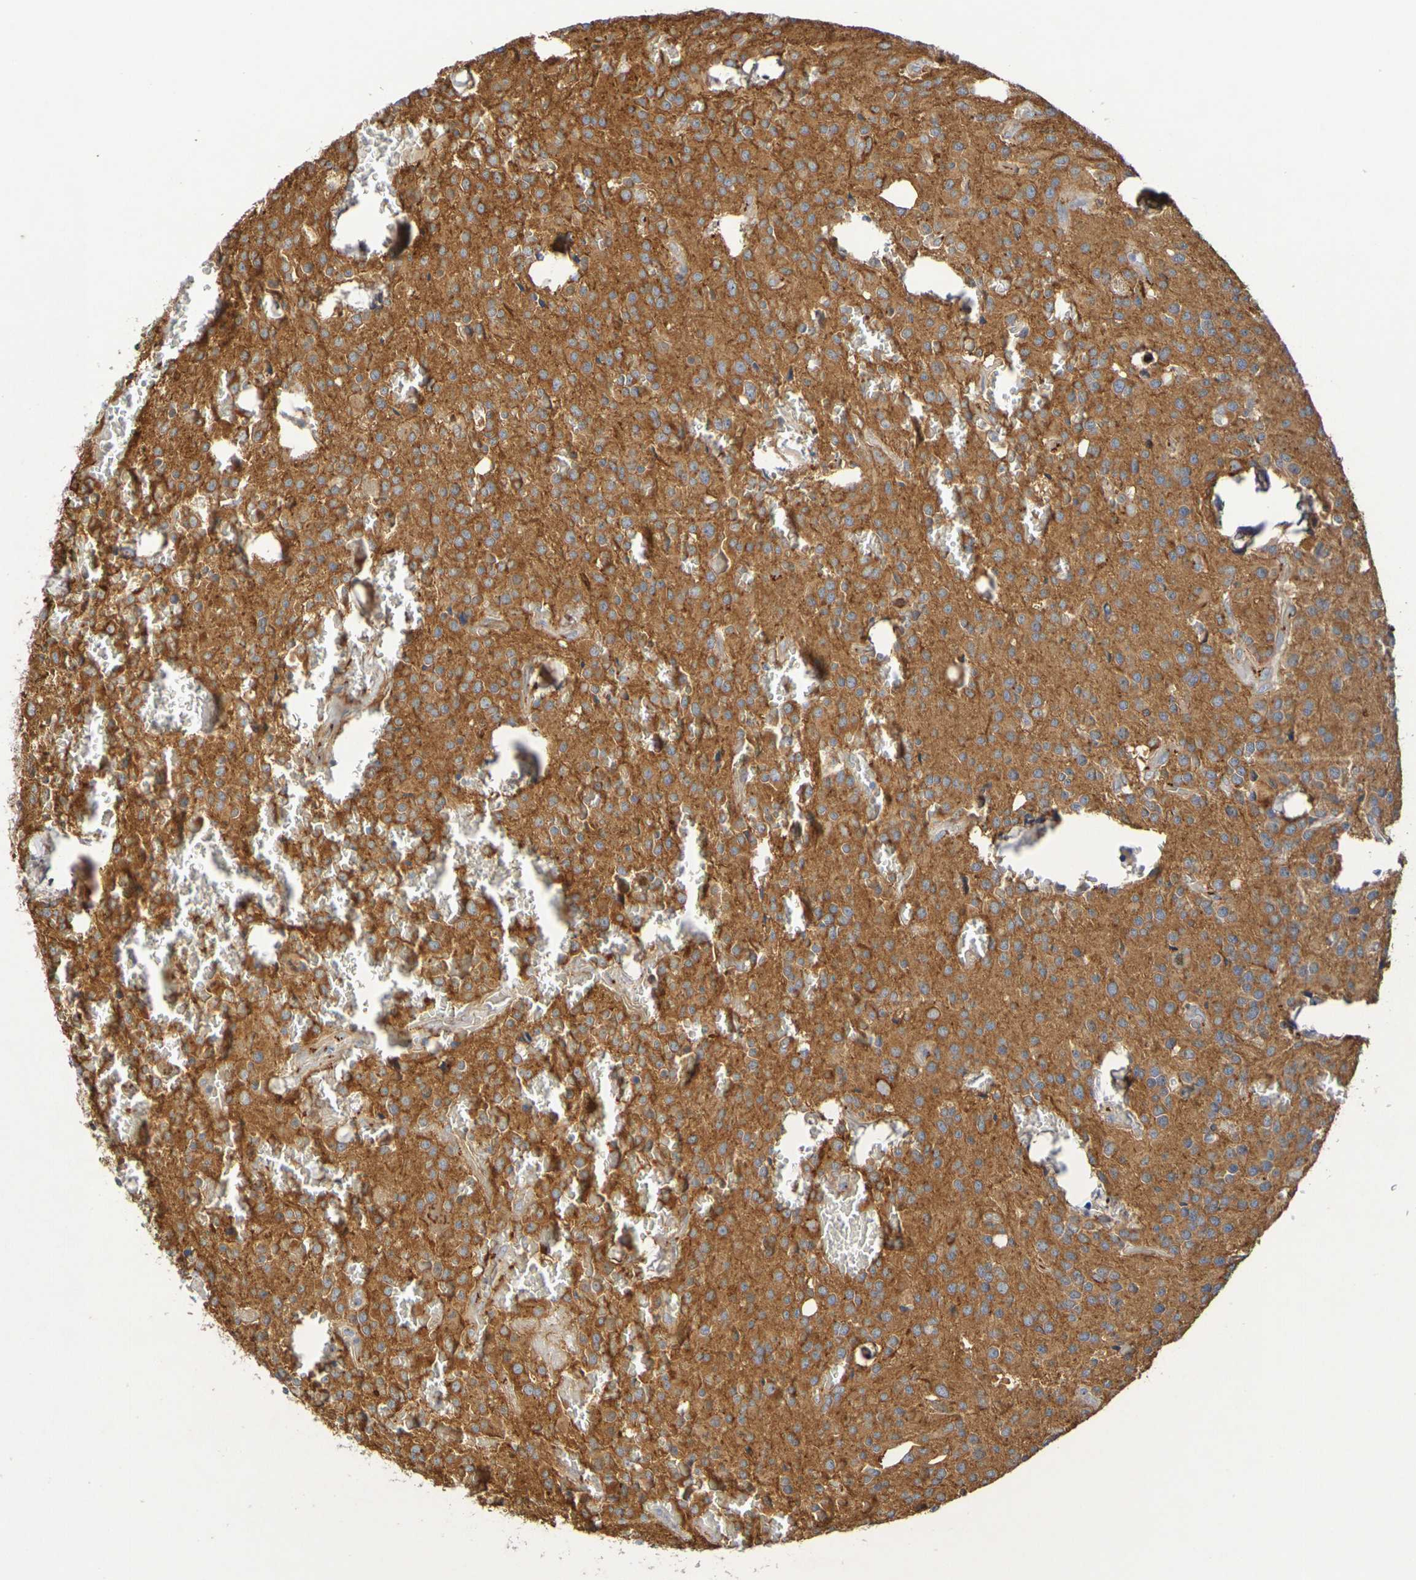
{"staining": {"intensity": "moderate", "quantity": ">75%", "location": "cytoplasmic/membranous"}, "tissue": "glioma", "cell_type": "Tumor cells", "image_type": "cancer", "snomed": [{"axis": "morphology", "description": "Glioma, malignant, Low grade"}, {"axis": "topography", "description": "Brain"}], "caption": "Immunohistochemical staining of human malignant glioma (low-grade) displays medium levels of moderate cytoplasmic/membranous protein positivity in about >75% of tumor cells.", "gene": "DCP2", "patient": {"sex": "male", "age": 58}}